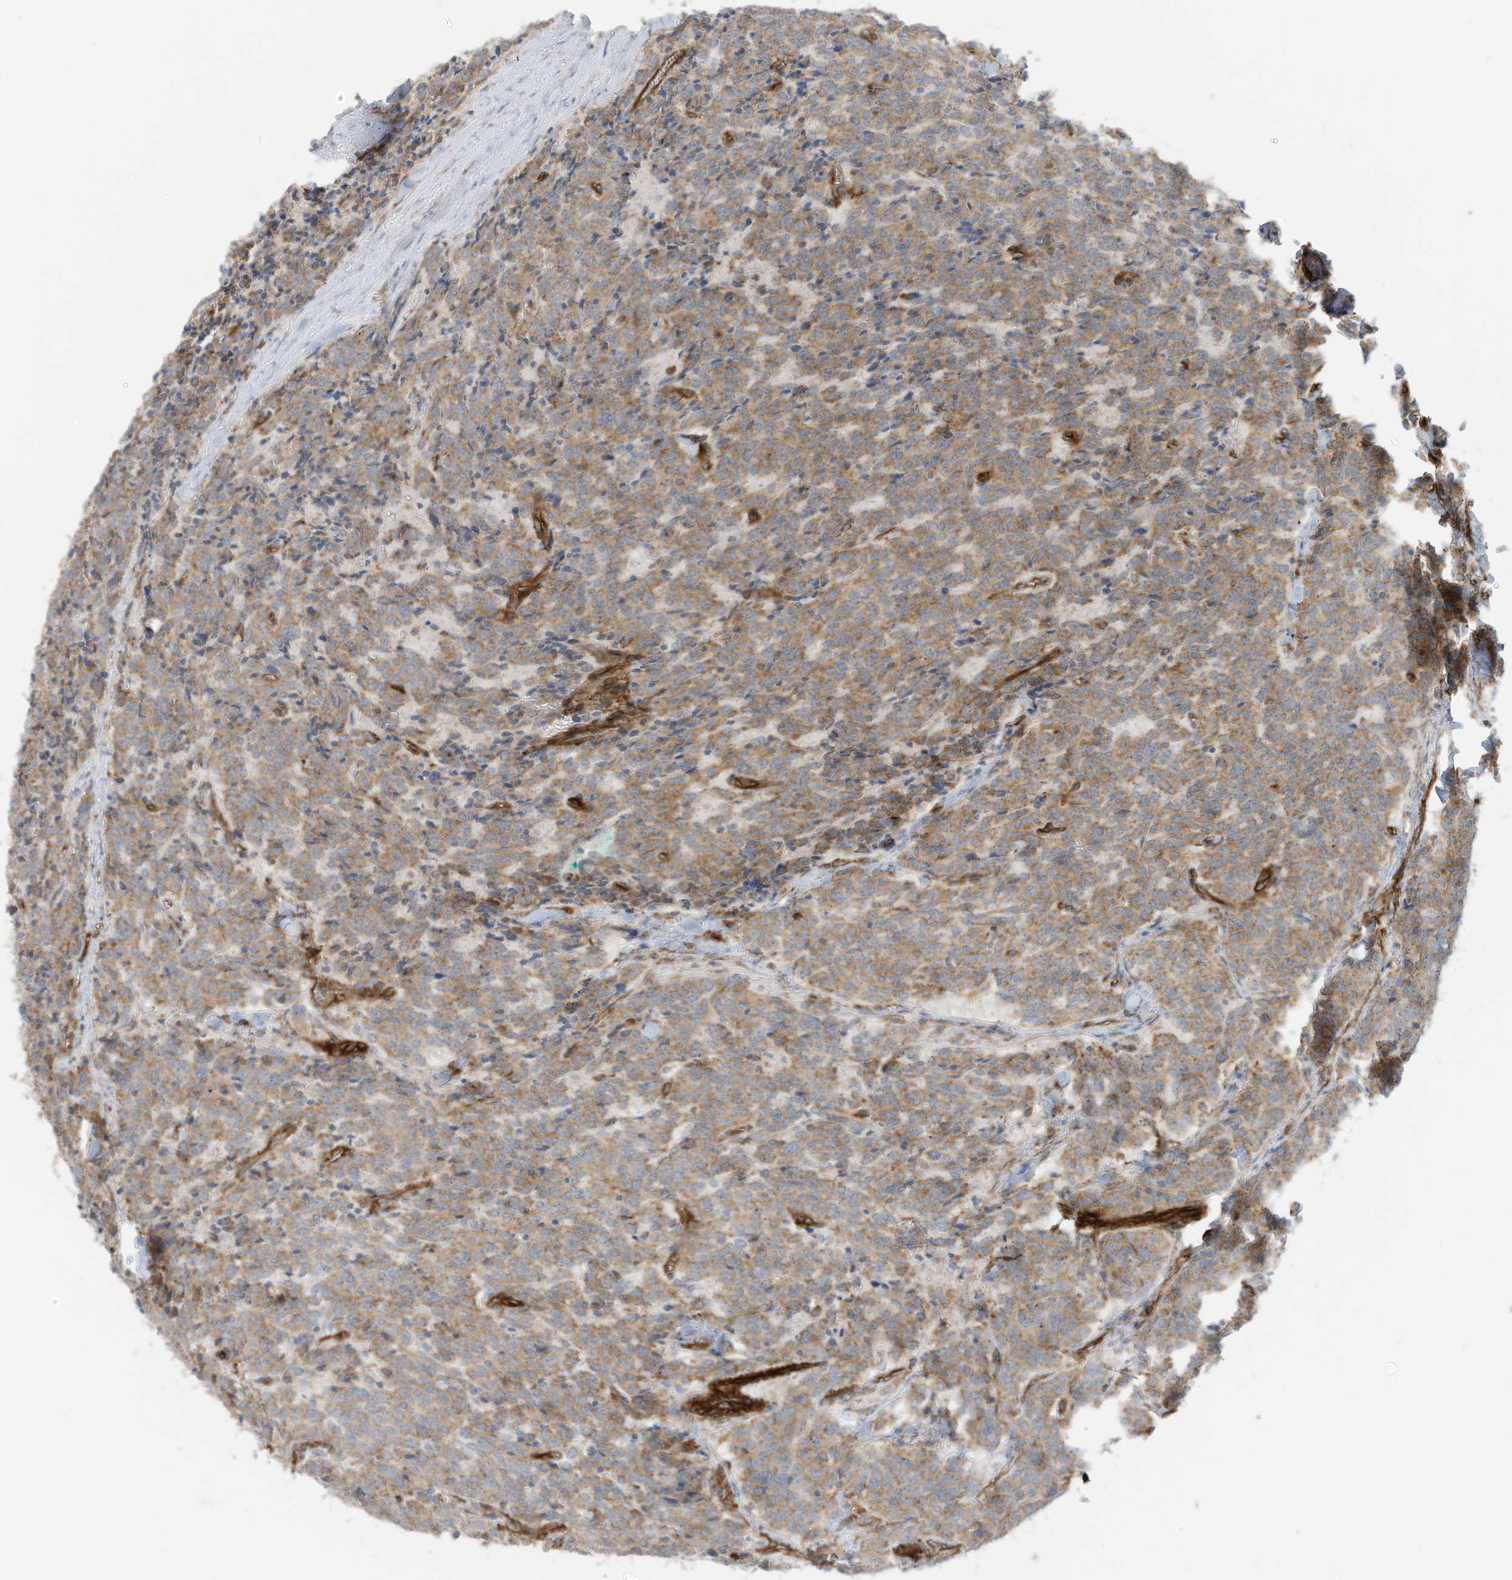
{"staining": {"intensity": "moderate", "quantity": ">75%", "location": "cytoplasmic/membranous"}, "tissue": "carcinoid", "cell_type": "Tumor cells", "image_type": "cancer", "snomed": [{"axis": "morphology", "description": "Carcinoid, malignant, NOS"}, {"axis": "topography", "description": "Lung"}], "caption": "Moderate cytoplasmic/membranous protein expression is present in approximately >75% of tumor cells in malignant carcinoid. The protein of interest is shown in brown color, while the nuclei are stained blue.", "gene": "ABCB7", "patient": {"sex": "female", "age": 46}}